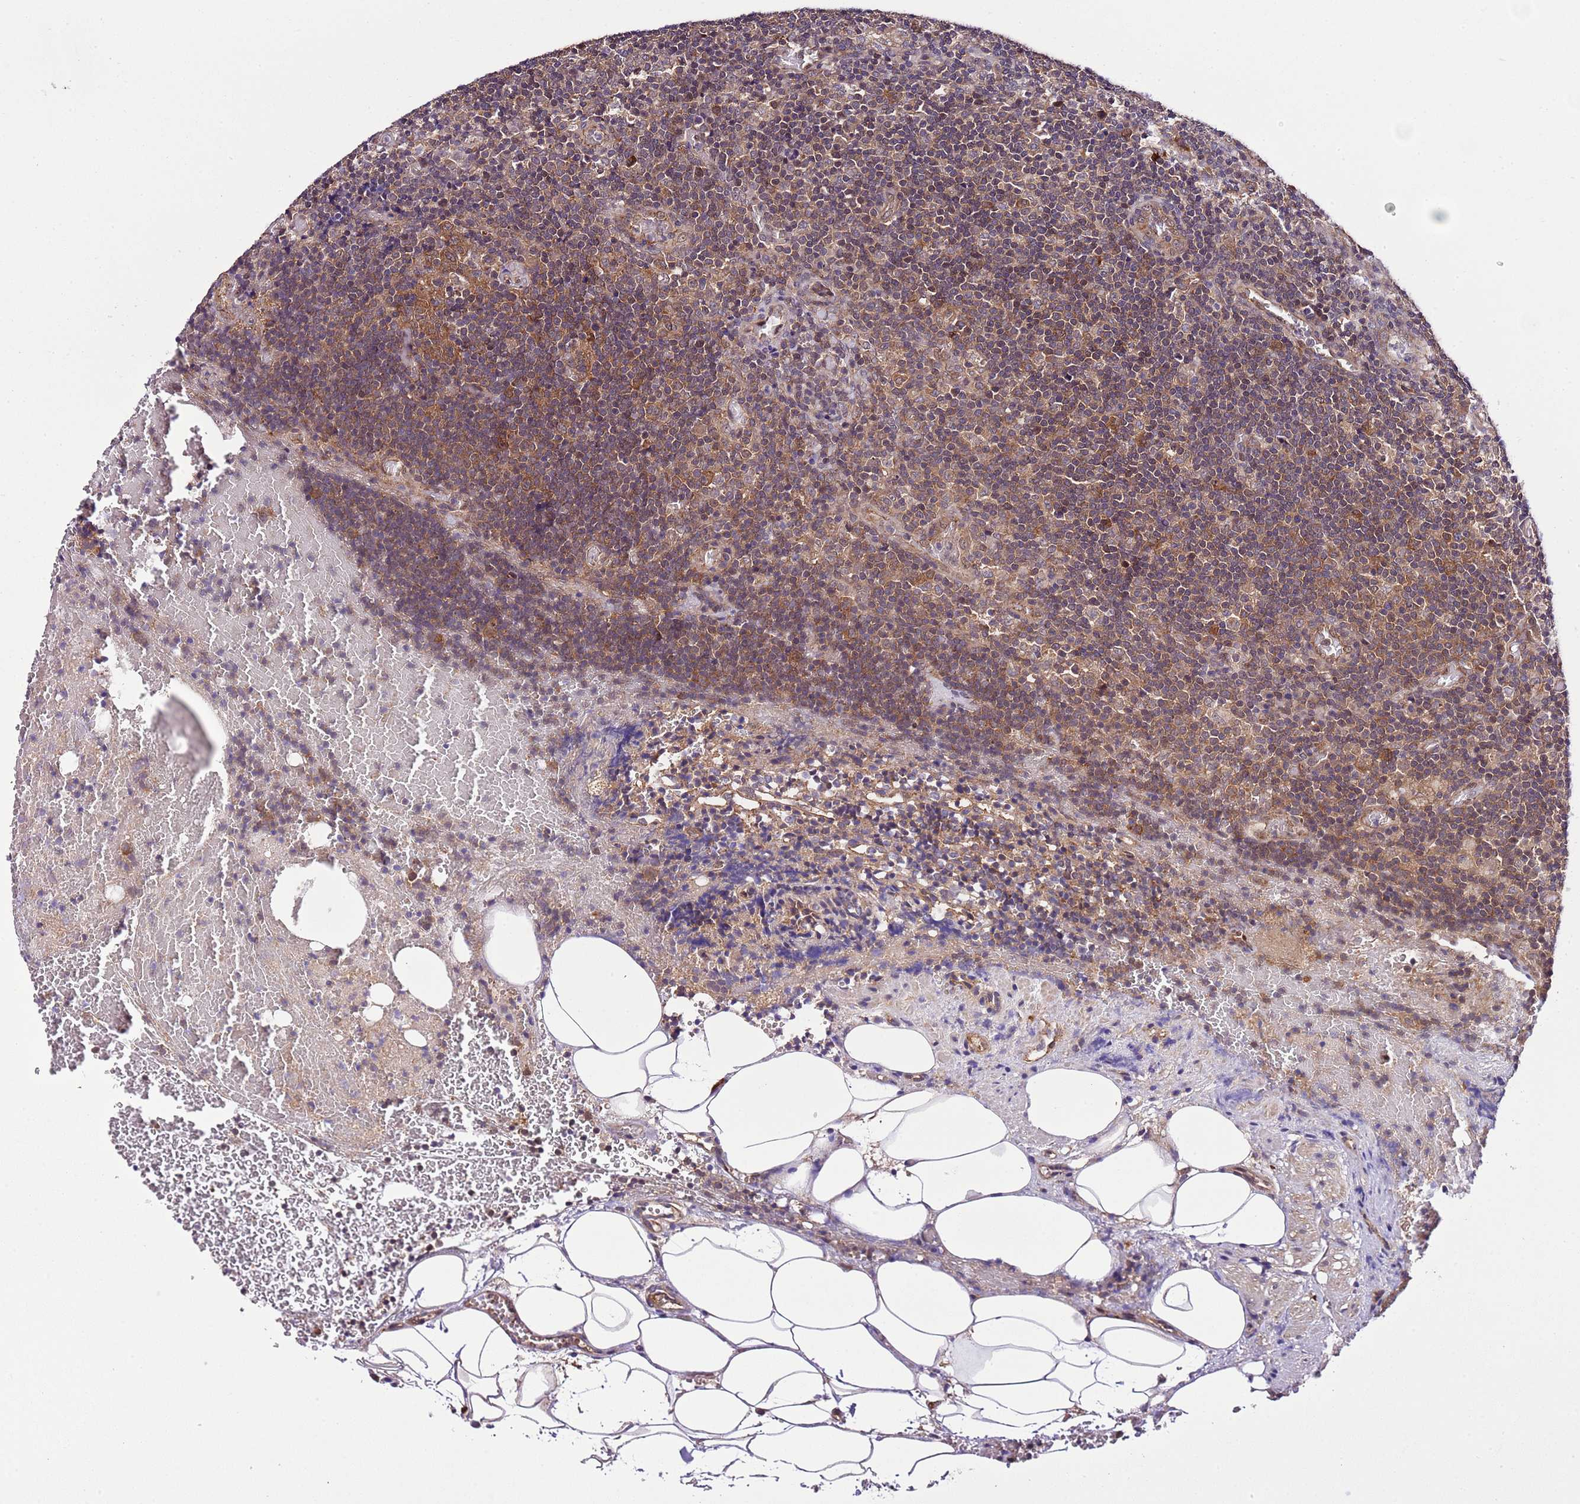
{"staining": {"intensity": "moderate", "quantity": "25%-75%", "location": "cytoplasmic/membranous"}, "tissue": "lymph node", "cell_type": "Germinal center cells", "image_type": "normal", "snomed": [{"axis": "morphology", "description": "Normal tissue, NOS"}, {"axis": "topography", "description": "Lymph node"}], "caption": "Moderate cytoplasmic/membranous staining for a protein is seen in approximately 25%-75% of germinal center cells of normal lymph node using IHC.", "gene": "DONSON", "patient": {"sex": "male", "age": 58}}